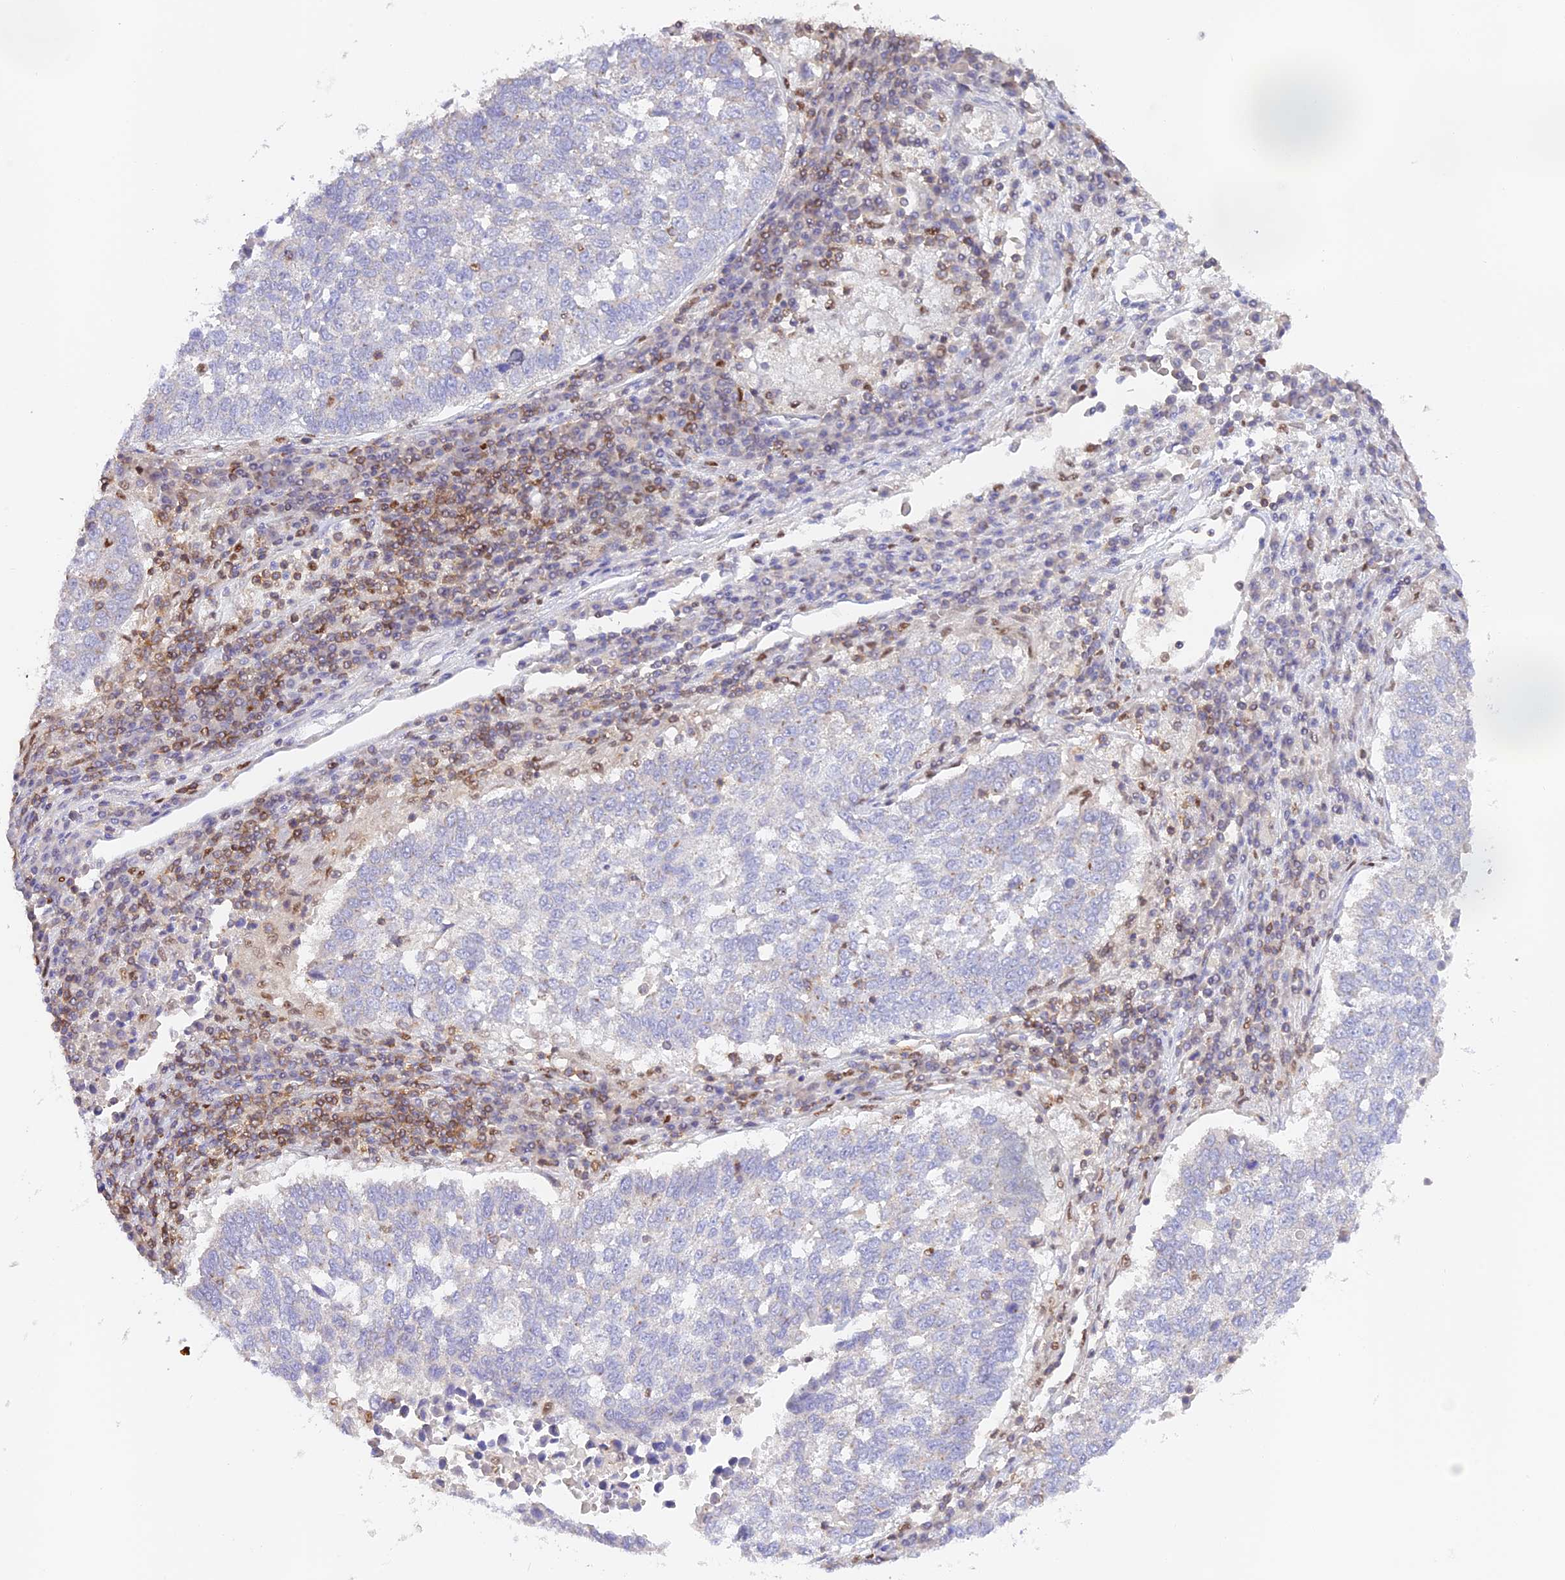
{"staining": {"intensity": "negative", "quantity": "none", "location": "none"}, "tissue": "lung cancer", "cell_type": "Tumor cells", "image_type": "cancer", "snomed": [{"axis": "morphology", "description": "Squamous cell carcinoma, NOS"}, {"axis": "topography", "description": "Lung"}], "caption": "Tumor cells show no significant protein positivity in lung cancer (squamous cell carcinoma).", "gene": "DENND1C", "patient": {"sex": "male", "age": 73}}